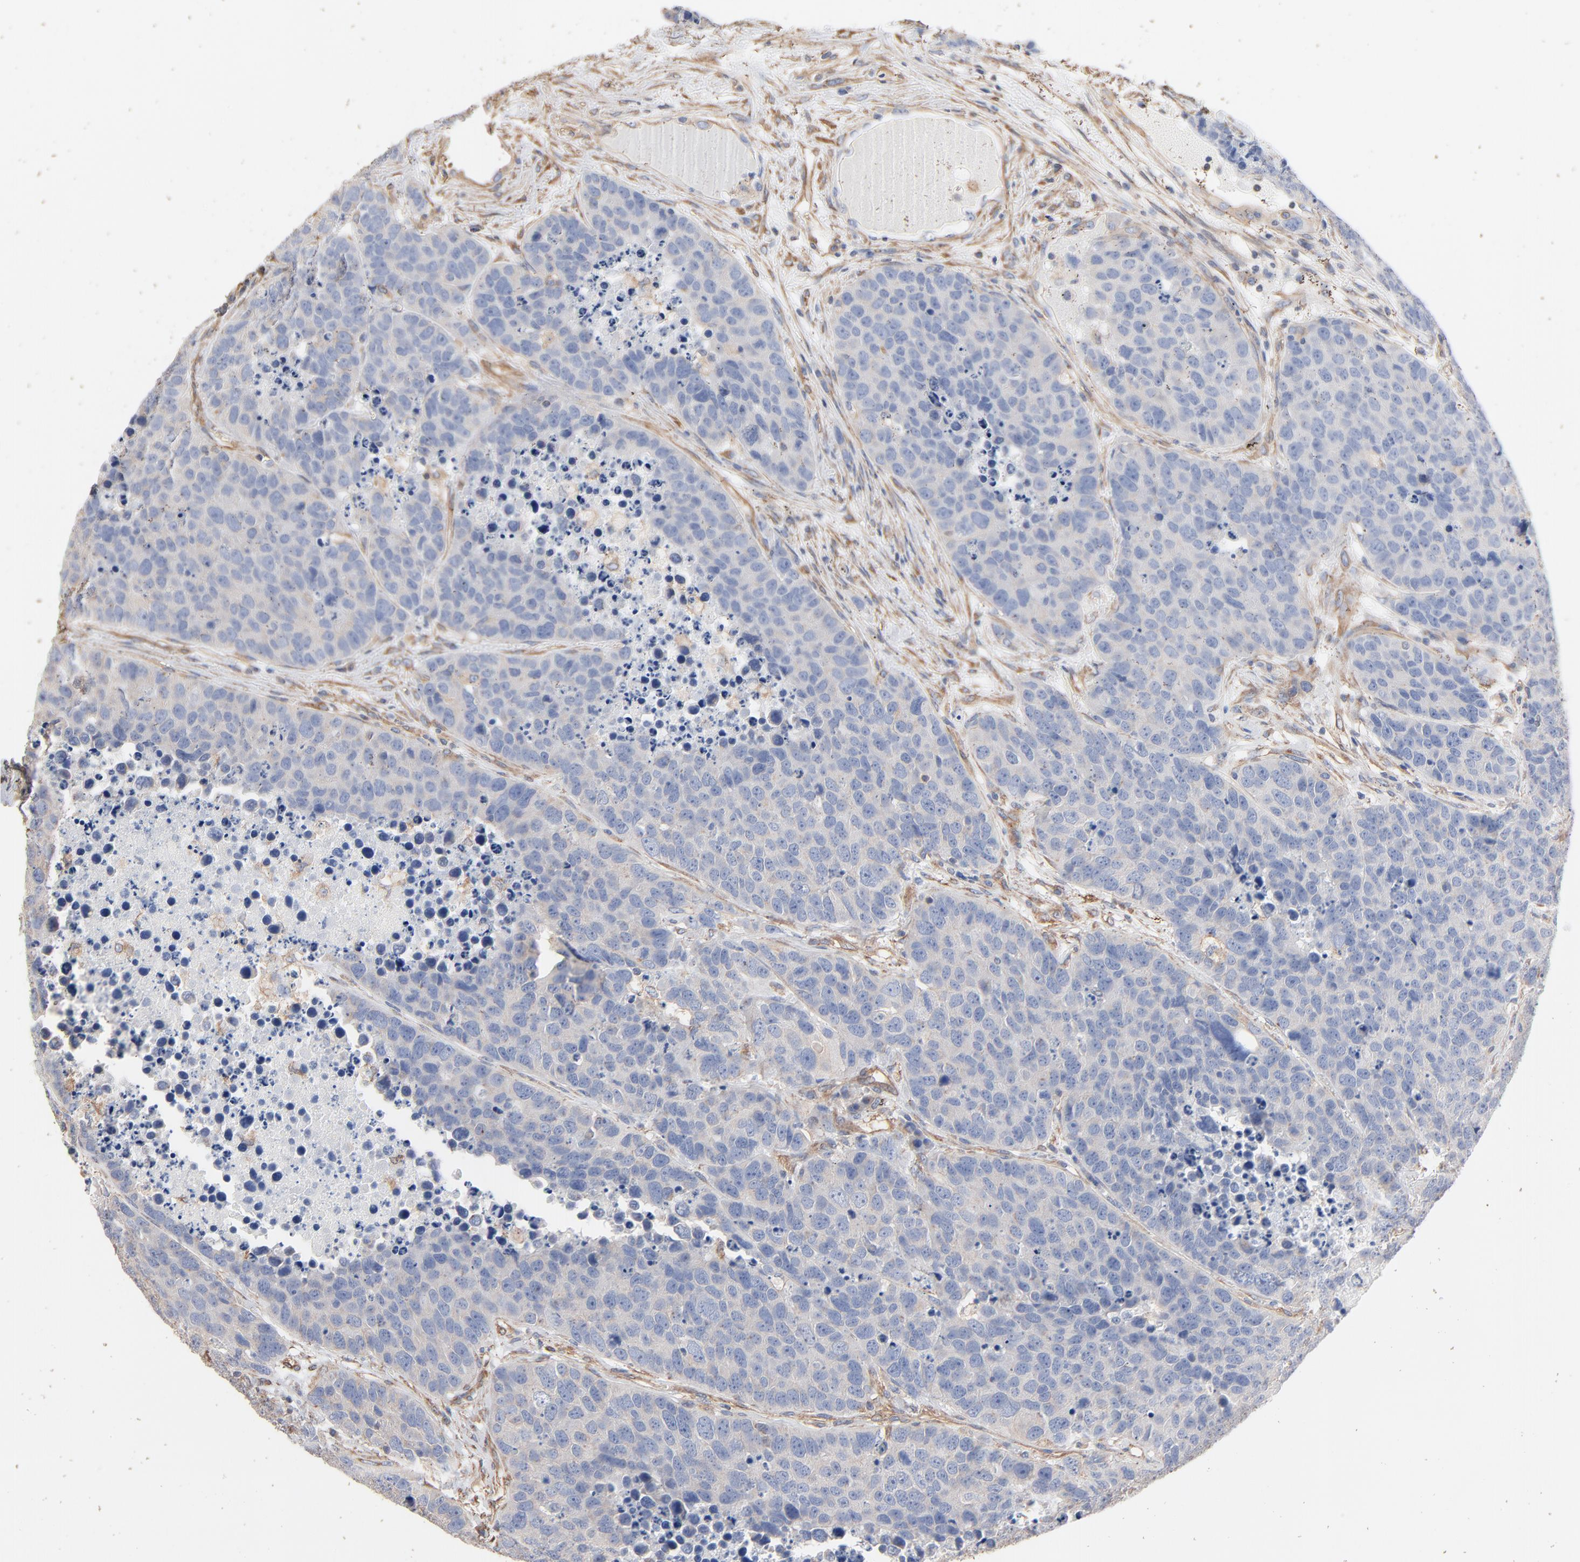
{"staining": {"intensity": "negative", "quantity": "none", "location": "none"}, "tissue": "carcinoid", "cell_type": "Tumor cells", "image_type": "cancer", "snomed": [{"axis": "morphology", "description": "Carcinoid, malignant, NOS"}, {"axis": "topography", "description": "Lung"}], "caption": "DAB (3,3'-diaminobenzidine) immunohistochemical staining of human carcinoid displays no significant expression in tumor cells. (Brightfield microscopy of DAB IHC at high magnification).", "gene": "ABCD4", "patient": {"sex": "male", "age": 60}}